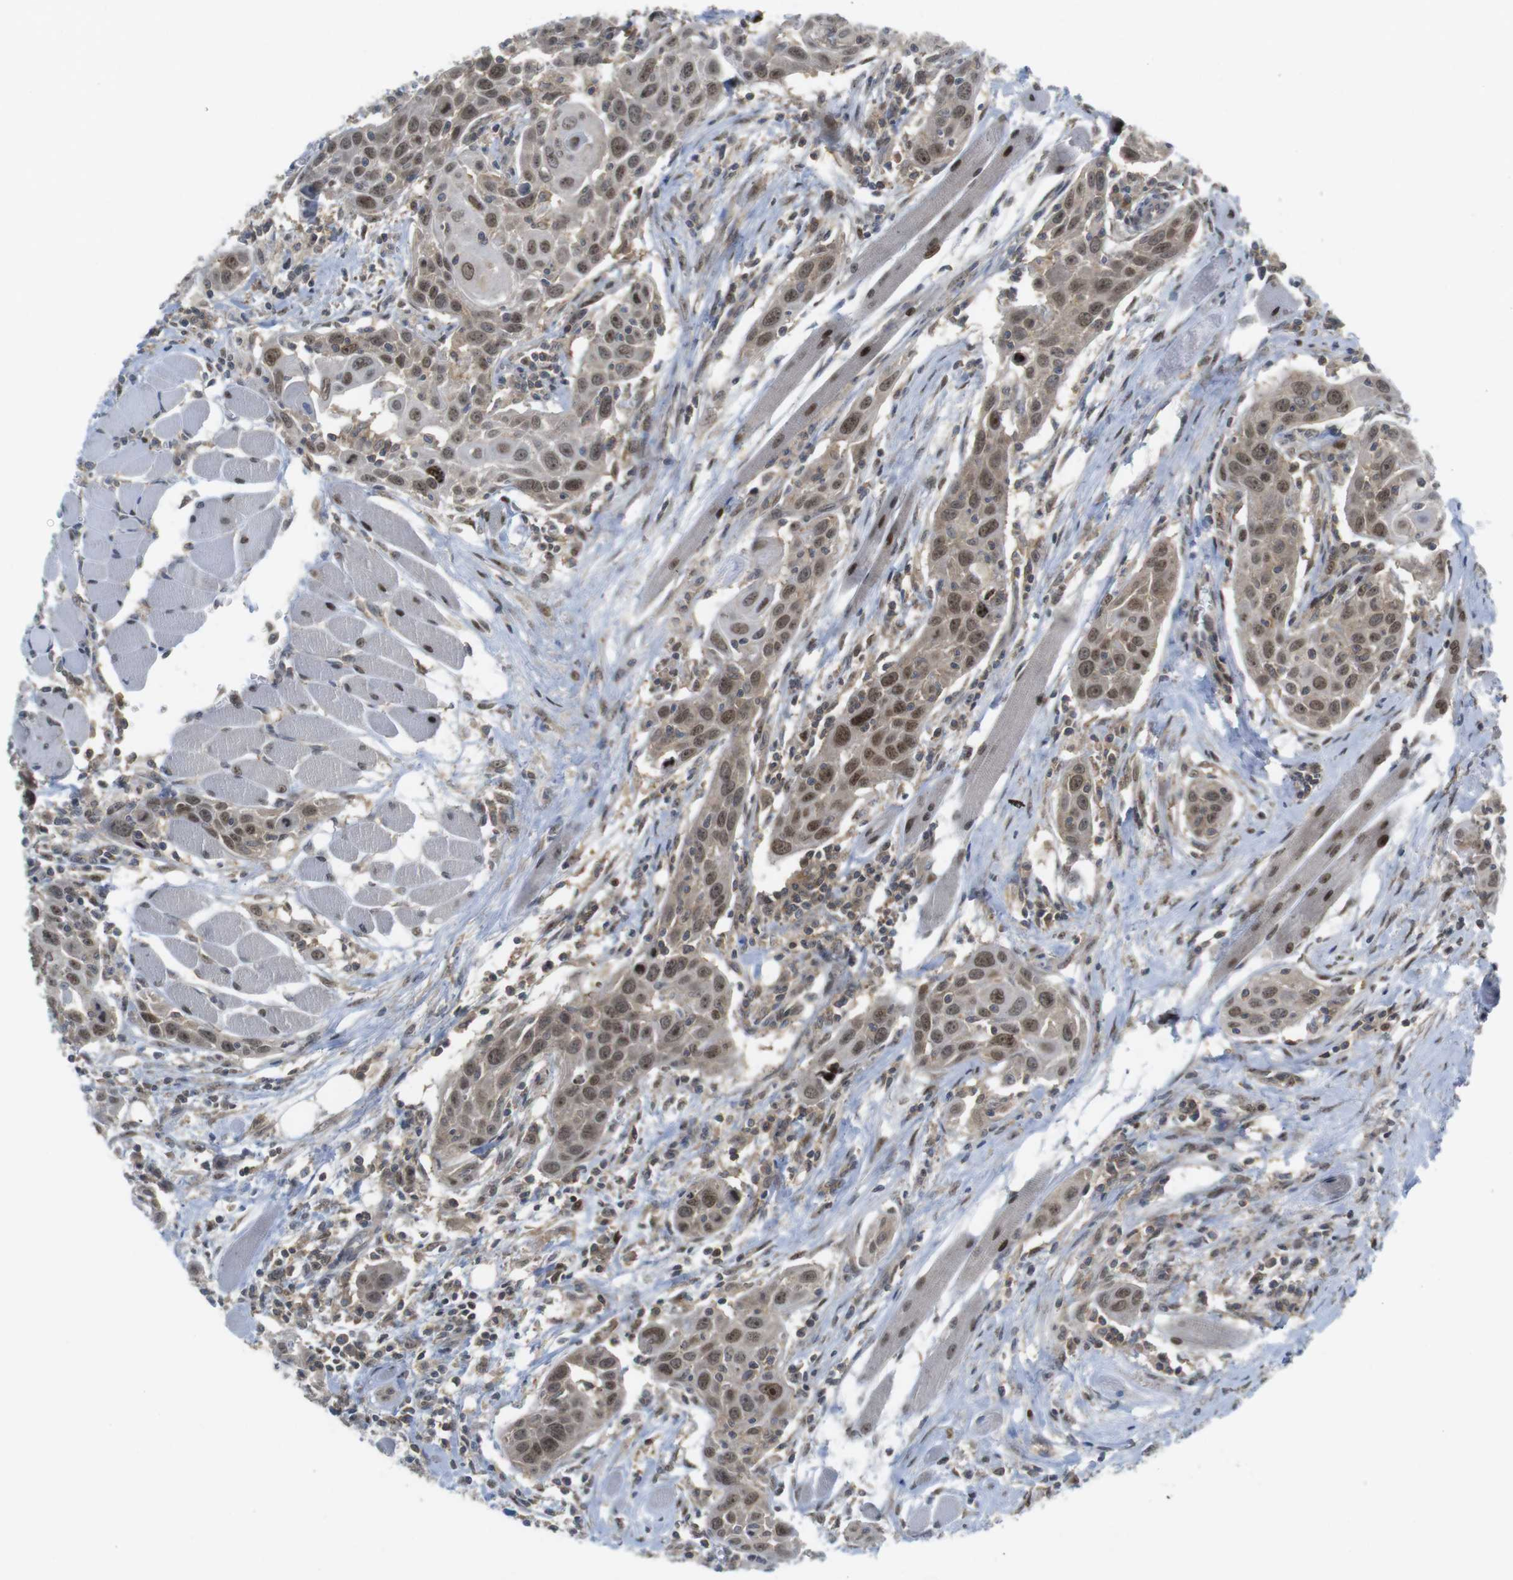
{"staining": {"intensity": "moderate", "quantity": ">75%", "location": "cytoplasmic/membranous,nuclear"}, "tissue": "head and neck cancer", "cell_type": "Tumor cells", "image_type": "cancer", "snomed": [{"axis": "morphology", "description": "Squamous cell carcinoma, NOS"}, {"axis": "topography", "description": "Oral tissue"}, {"axis": "topography", "description": "Head-Neck"}], "caption": "An image of head and neck cancer (squamous cell carcinoma) stained for a protein displays moderate cytoplasmic/membranous and nuclear brown staining in tumor cells.", "gene": "RCC1", "patient": {"sex": "female", "age": 50}}